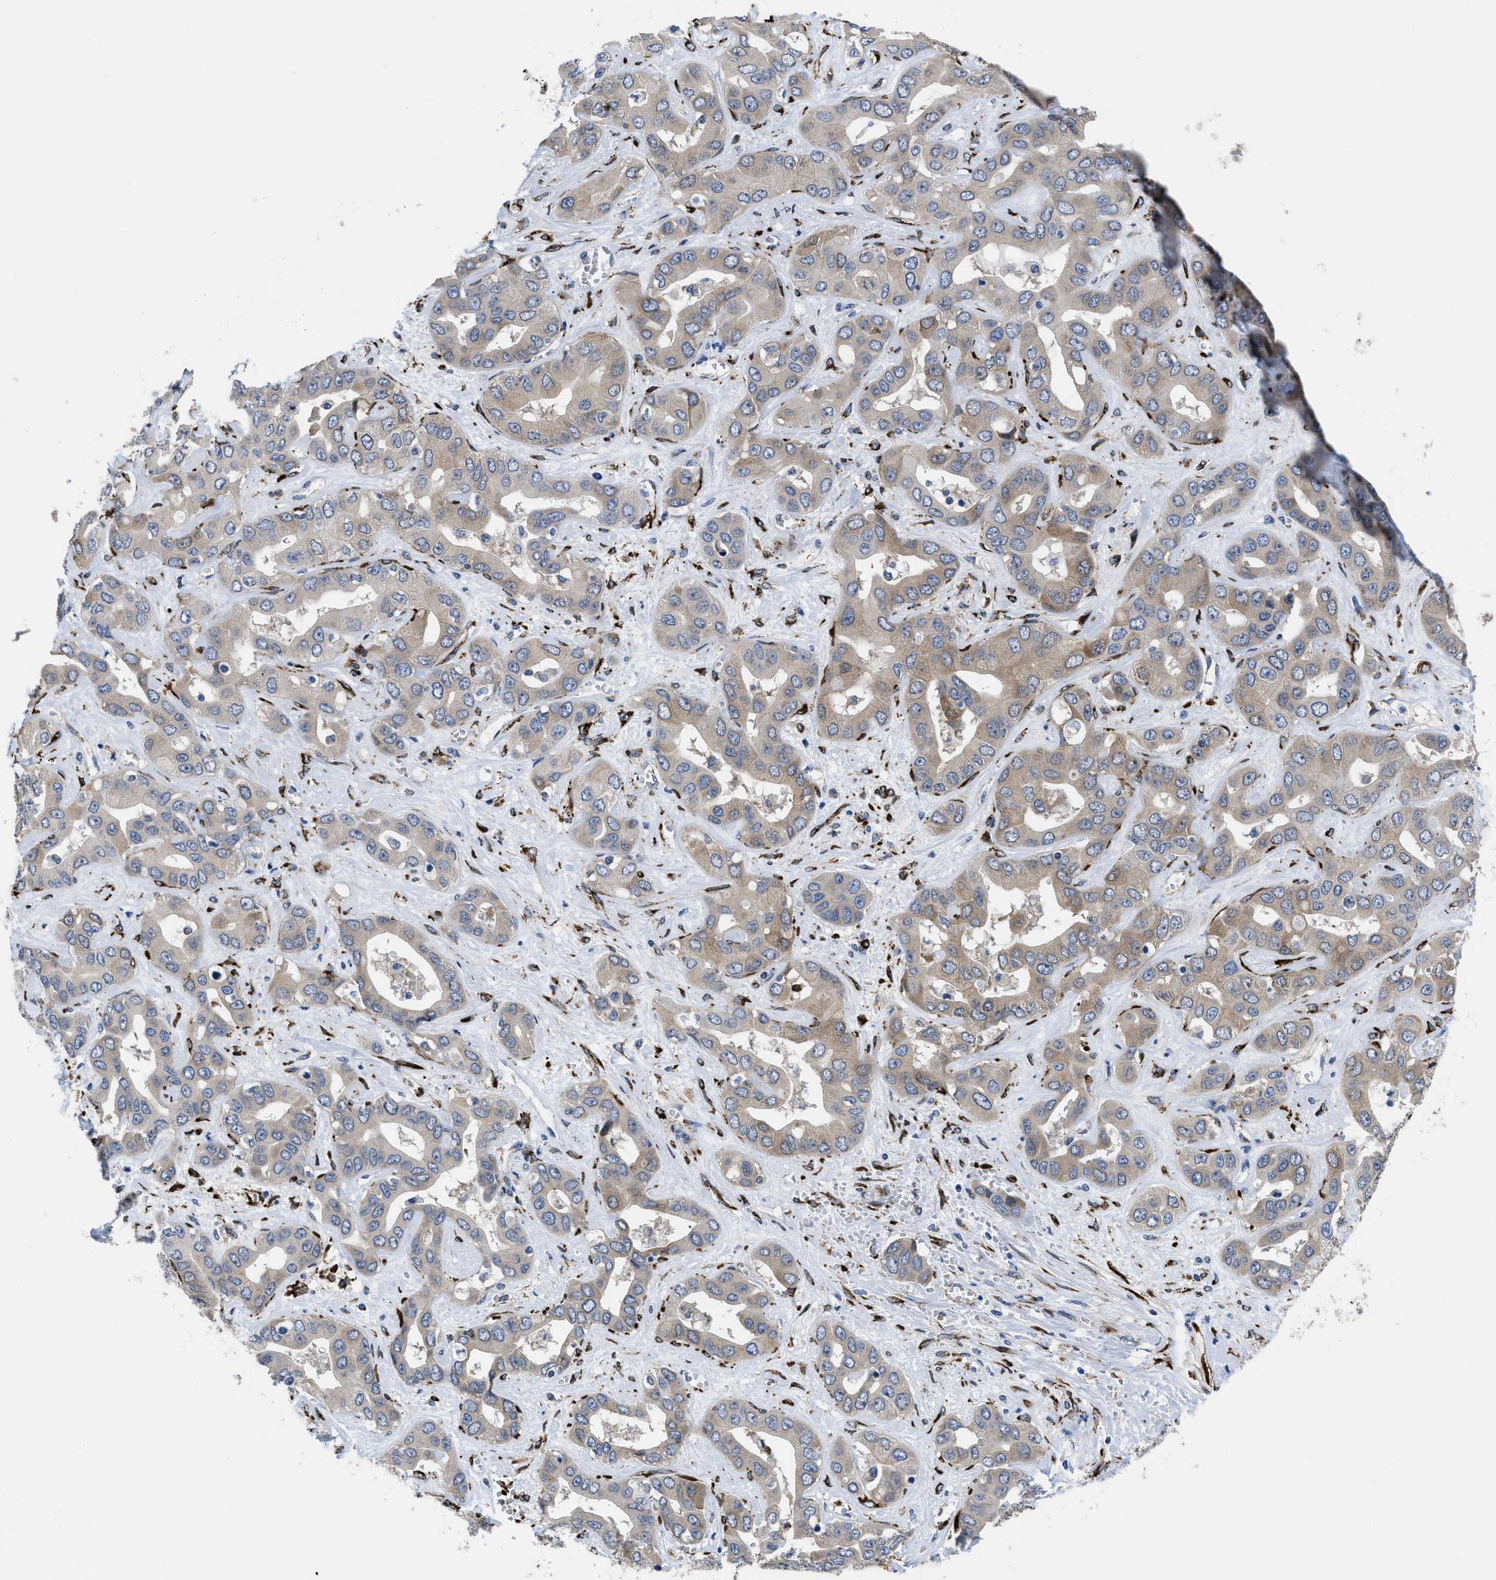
{"staining": {"intensity": "weak", "quantity": ">75%", "location": "cytoplasmic/membranous"}, "tissue": "liver cancer", "cell_type": "Tumor cells", "image_type": "cancer", "snomed": [{"axis": "morphology", "description": "Cholangiocarcinoma"}, {"axis": "topography", "description": "Liver"}], "caption": "This micrograph shows IHC staining of human liver cancer, with low weak cytoplasmic/membranous positivity in approximately >75% of tumor cells.", "gene": "SQLE", "patient": {"sex": "female", "age": 52}}